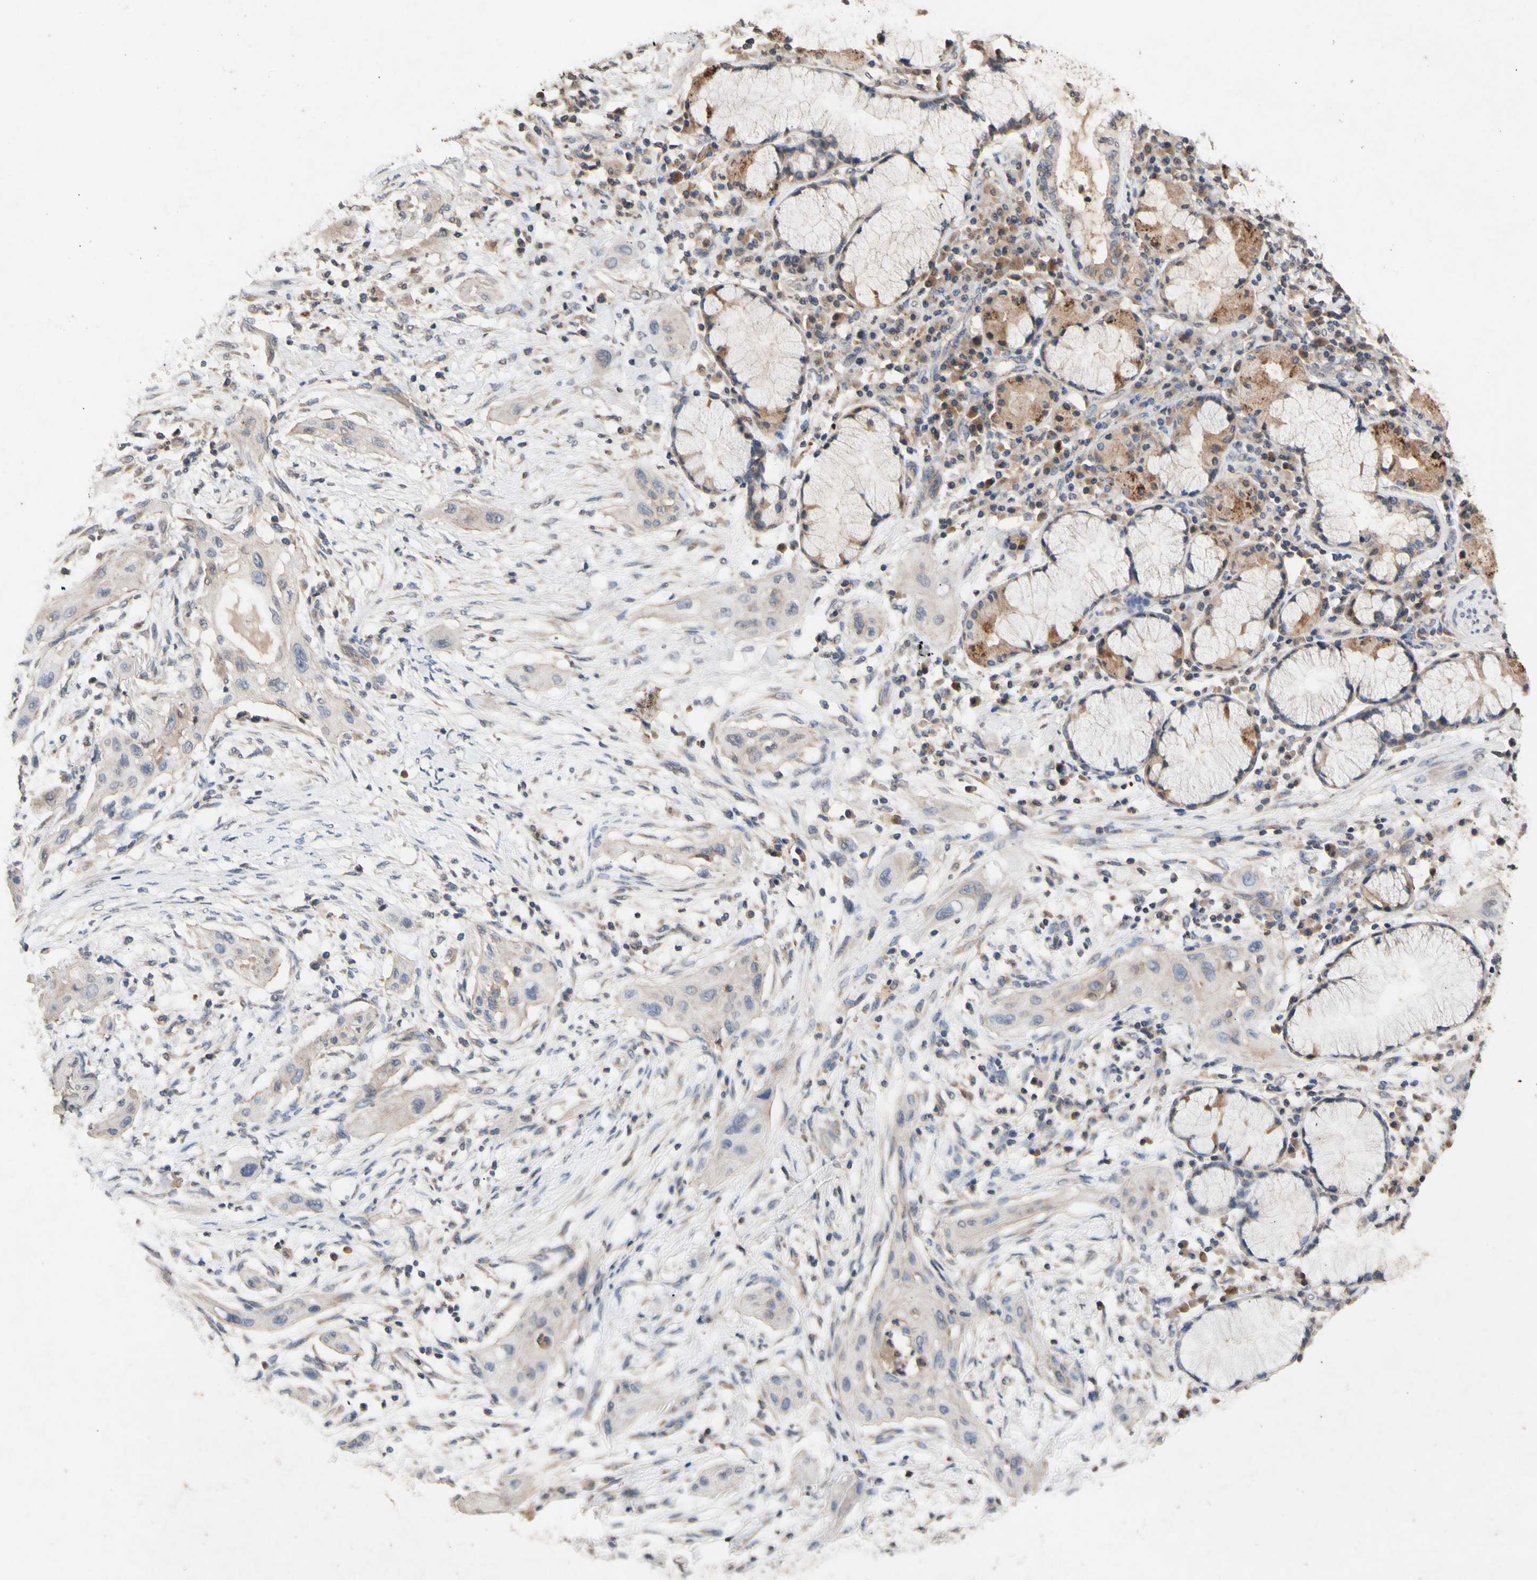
{"staining": {"intensity": "weak", "quantity": ">75%", "location": "cytoplasmic/membranous"}, "tissue": "lung cancer", "cell_type": "Tumor cells", "image_type": "cancer", "snomed": [{"axis": "morphology", "description": "Squamous cell carcinoma, NOS"}, {"axis": "topography", "description": "Lung"}], "caption": "DAB immunohistochemical staining of lung squamous cell carcinoma demonstrates weak cytoplasmic/membranous protein expression in about >75% of tumor cells.", "gene": "NECTIN3", "patient": {"sex": "female", "age": 47}}